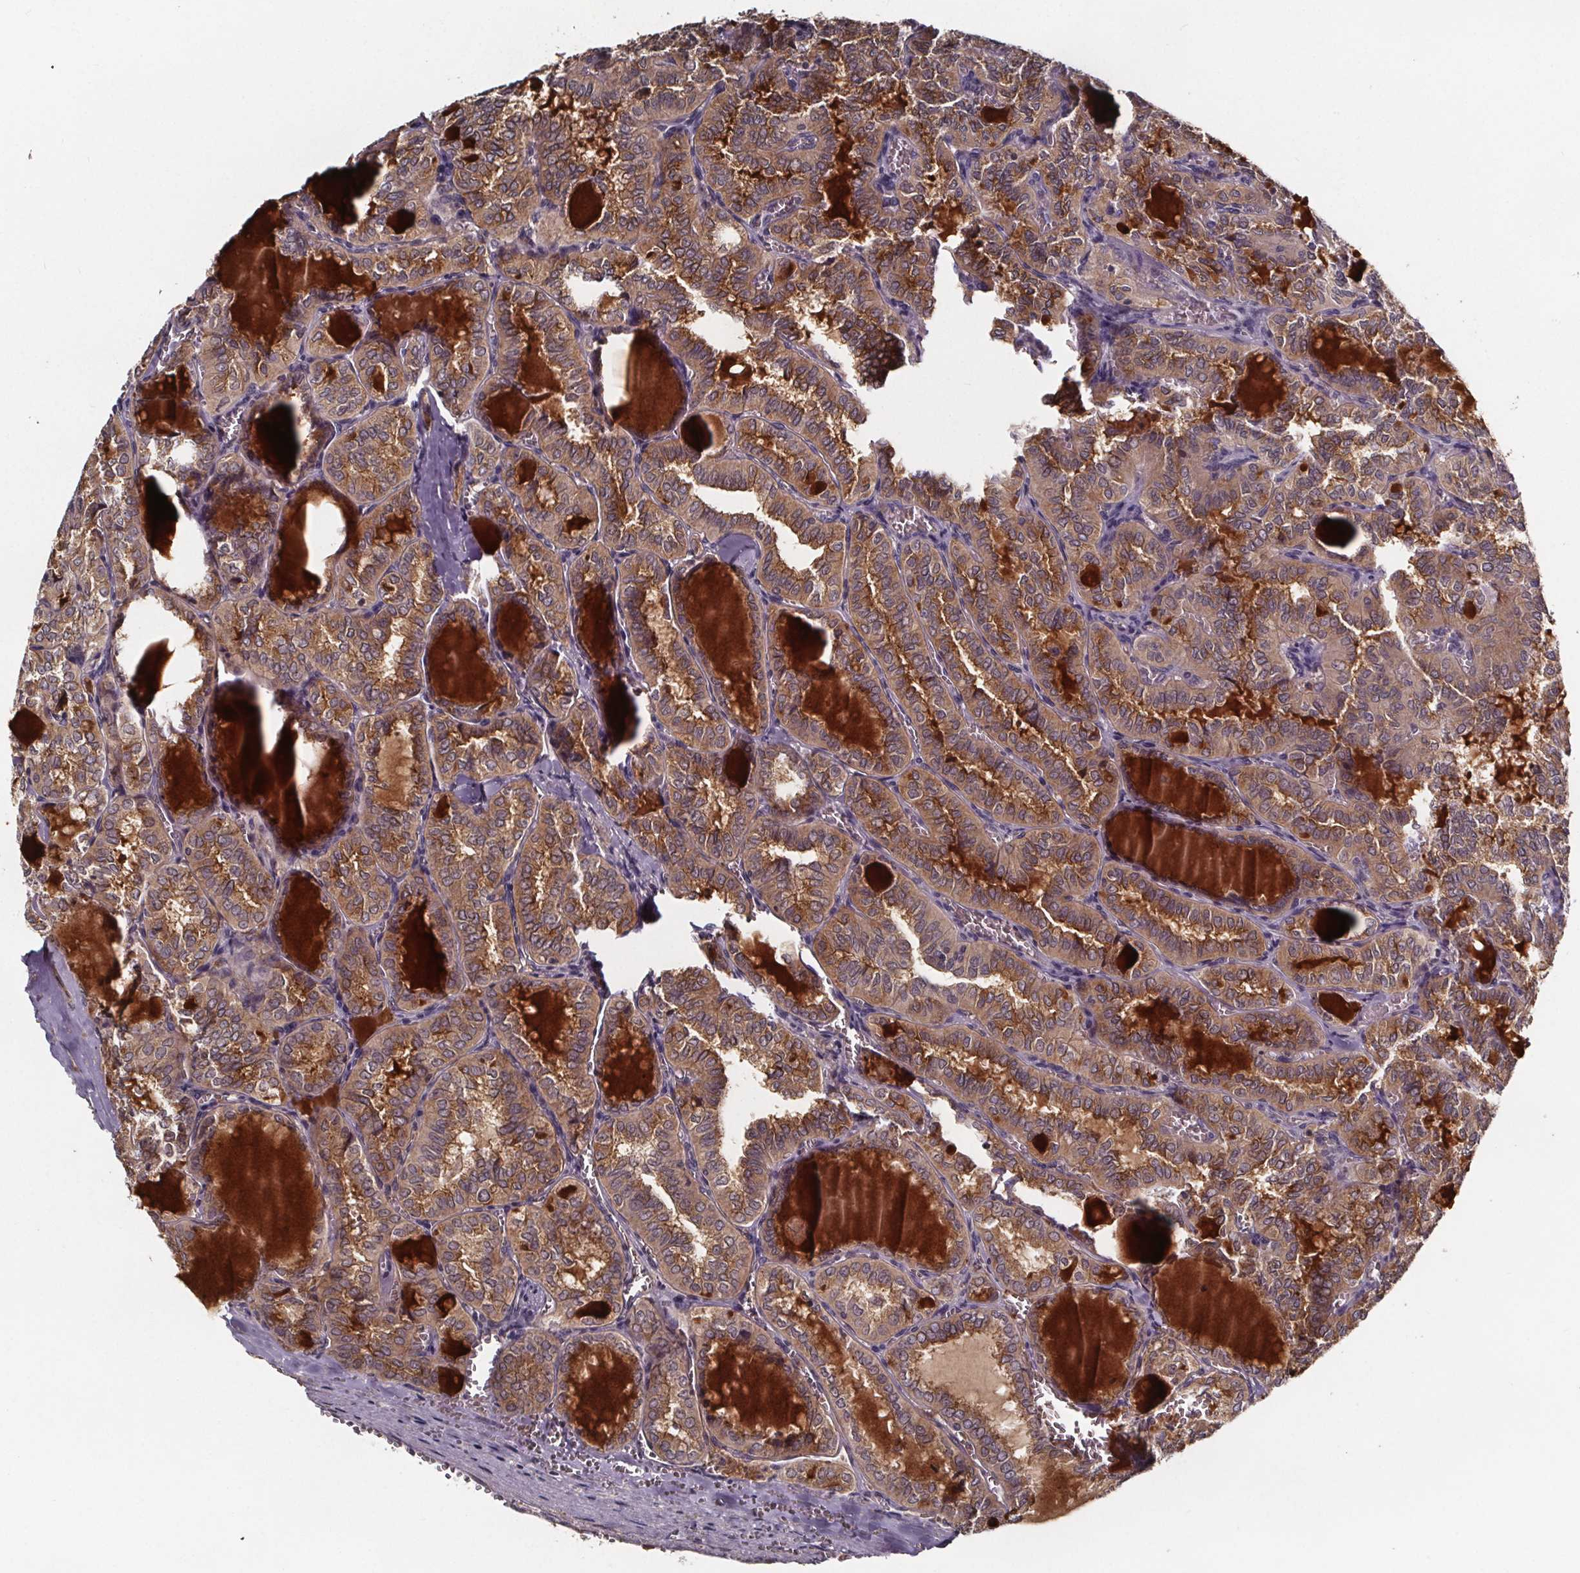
{"staining": {"intensity": "moderate", "quantity": ">75%", "location": "cytoplasmic/membranous"}, "tissue": "thyroid cancer", "cell_type": "Tumor cells", "image_type": "cancer", "snomed": [{"axis": "morphology", "description": "Papillary adenocarcinoma, NOS"}, {"axis": "topography", "description": "Thyroid gland"}], "caption": "Protein staining of thyroid papillary adenocarcinoma tissue exhibits moderate cytoplasmic/membranous expression in about >75% of tumor cells. The protein of interest is shown in brown color, while the nuclei are stained blue.", "gene": "SMIM1", "patient": {"sex": "female", "age": 41}}